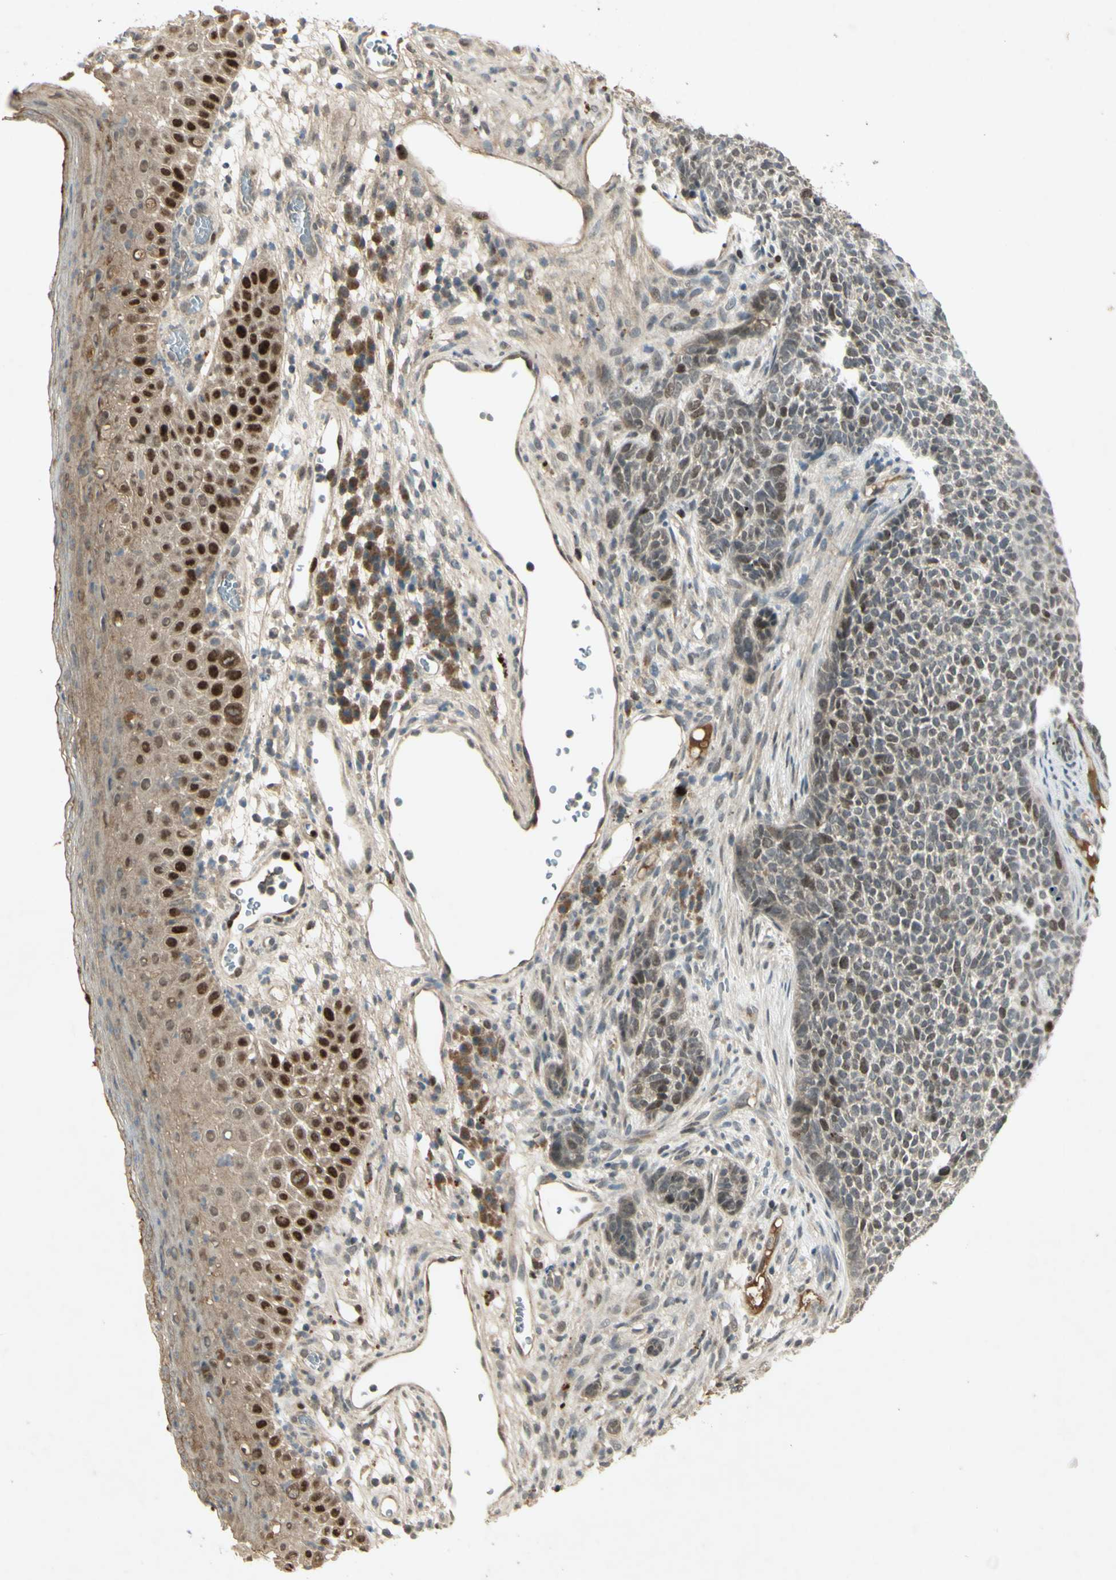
{"staining": {"intensity": "moderate", "quantity": "<25%", "location": "nuclear"}, "tissue": "skin cancer", "cell_type": "Tumor cells", "image_type": "cancer", "snomed": [{"axis": "morphology", "description": "Basal cell carcinoma"}, {"axis": "topography", "description": "Skin"}], "caption": "Moderate nuclear positivity is appreciated in about <25% of tumor cells in basal cell carcinoma (skin). The protein of interest is shown in brown color, while the nuclei are stained blue.", "gene": "RAD18", "patient": {"sex": "female", "age": 84}}